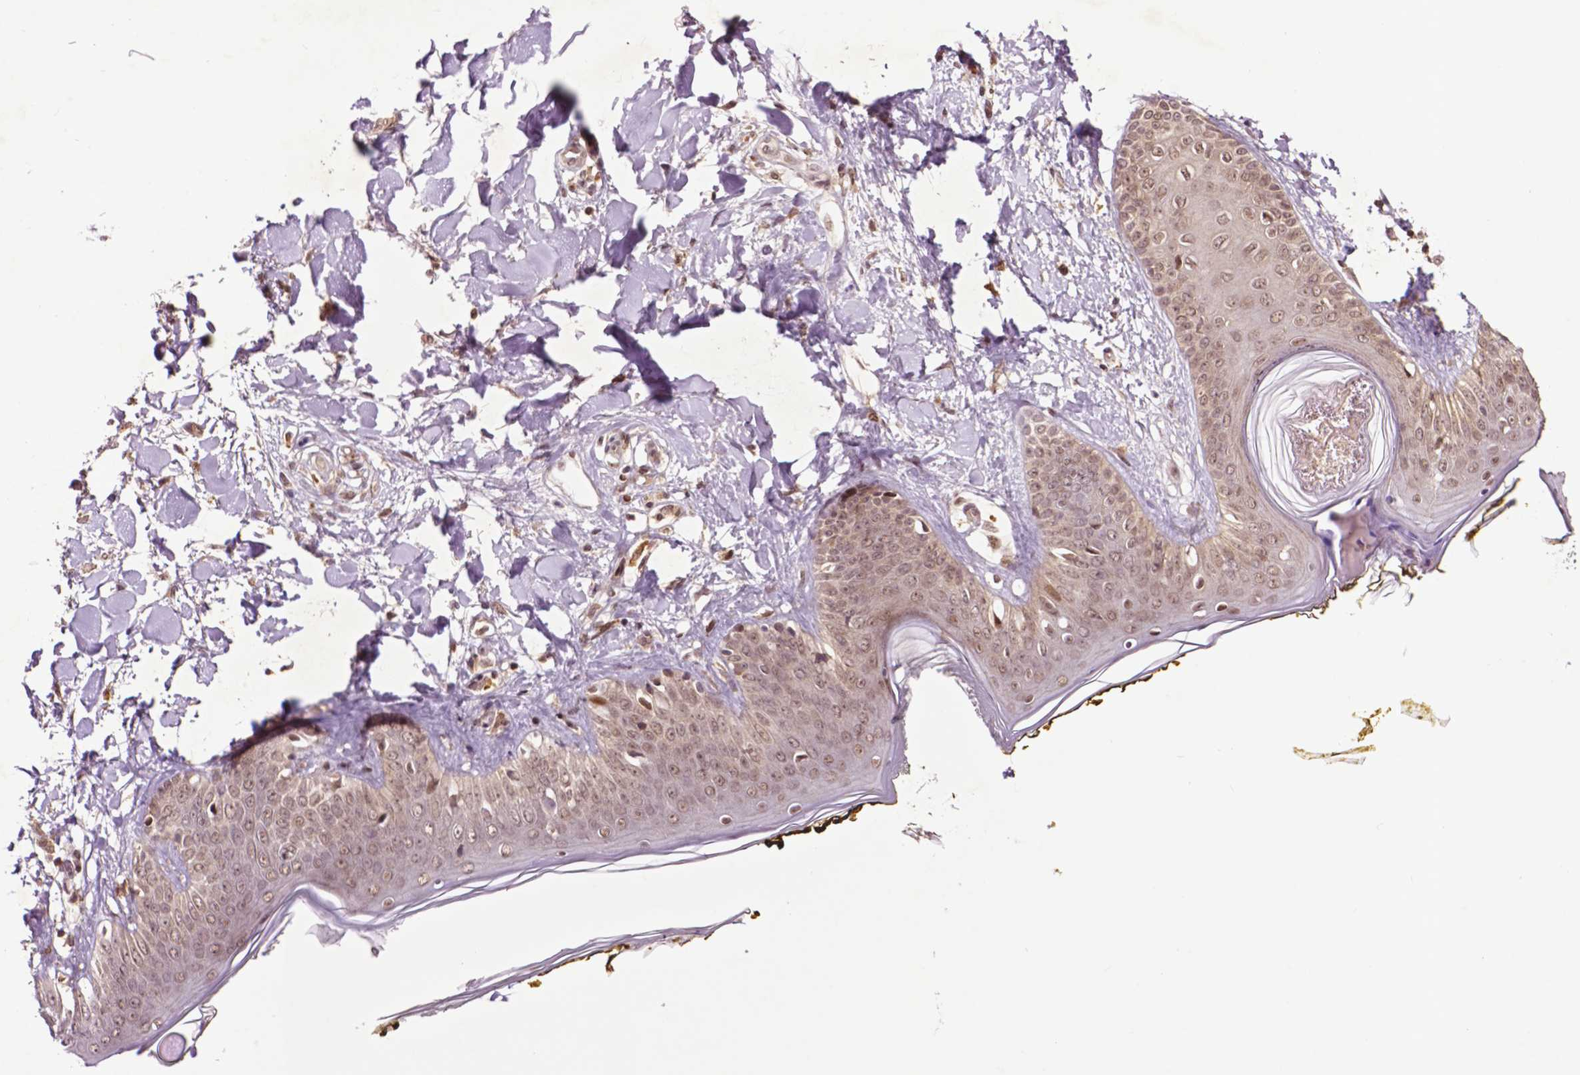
{"staining": {"intensity": "moderate", "quantity": ">75%", "location": "cytoplasmic/membranous"}, "tissue": "skin", "cell_type": "Fibroblasts", "image_type": "normal", "snomed": [{"axis": "morphology", "description": "Normal tissue, NOS"}, {"axis": "topography", "description": "Skin"}], "caption": "Protein expression analysis of normal skin reveals moderate cytoplasmic/membranous staining in approximately >75% of fibroblasts.", "gene": "TMX2", "patient": {"sex": "female", "age": 34}}